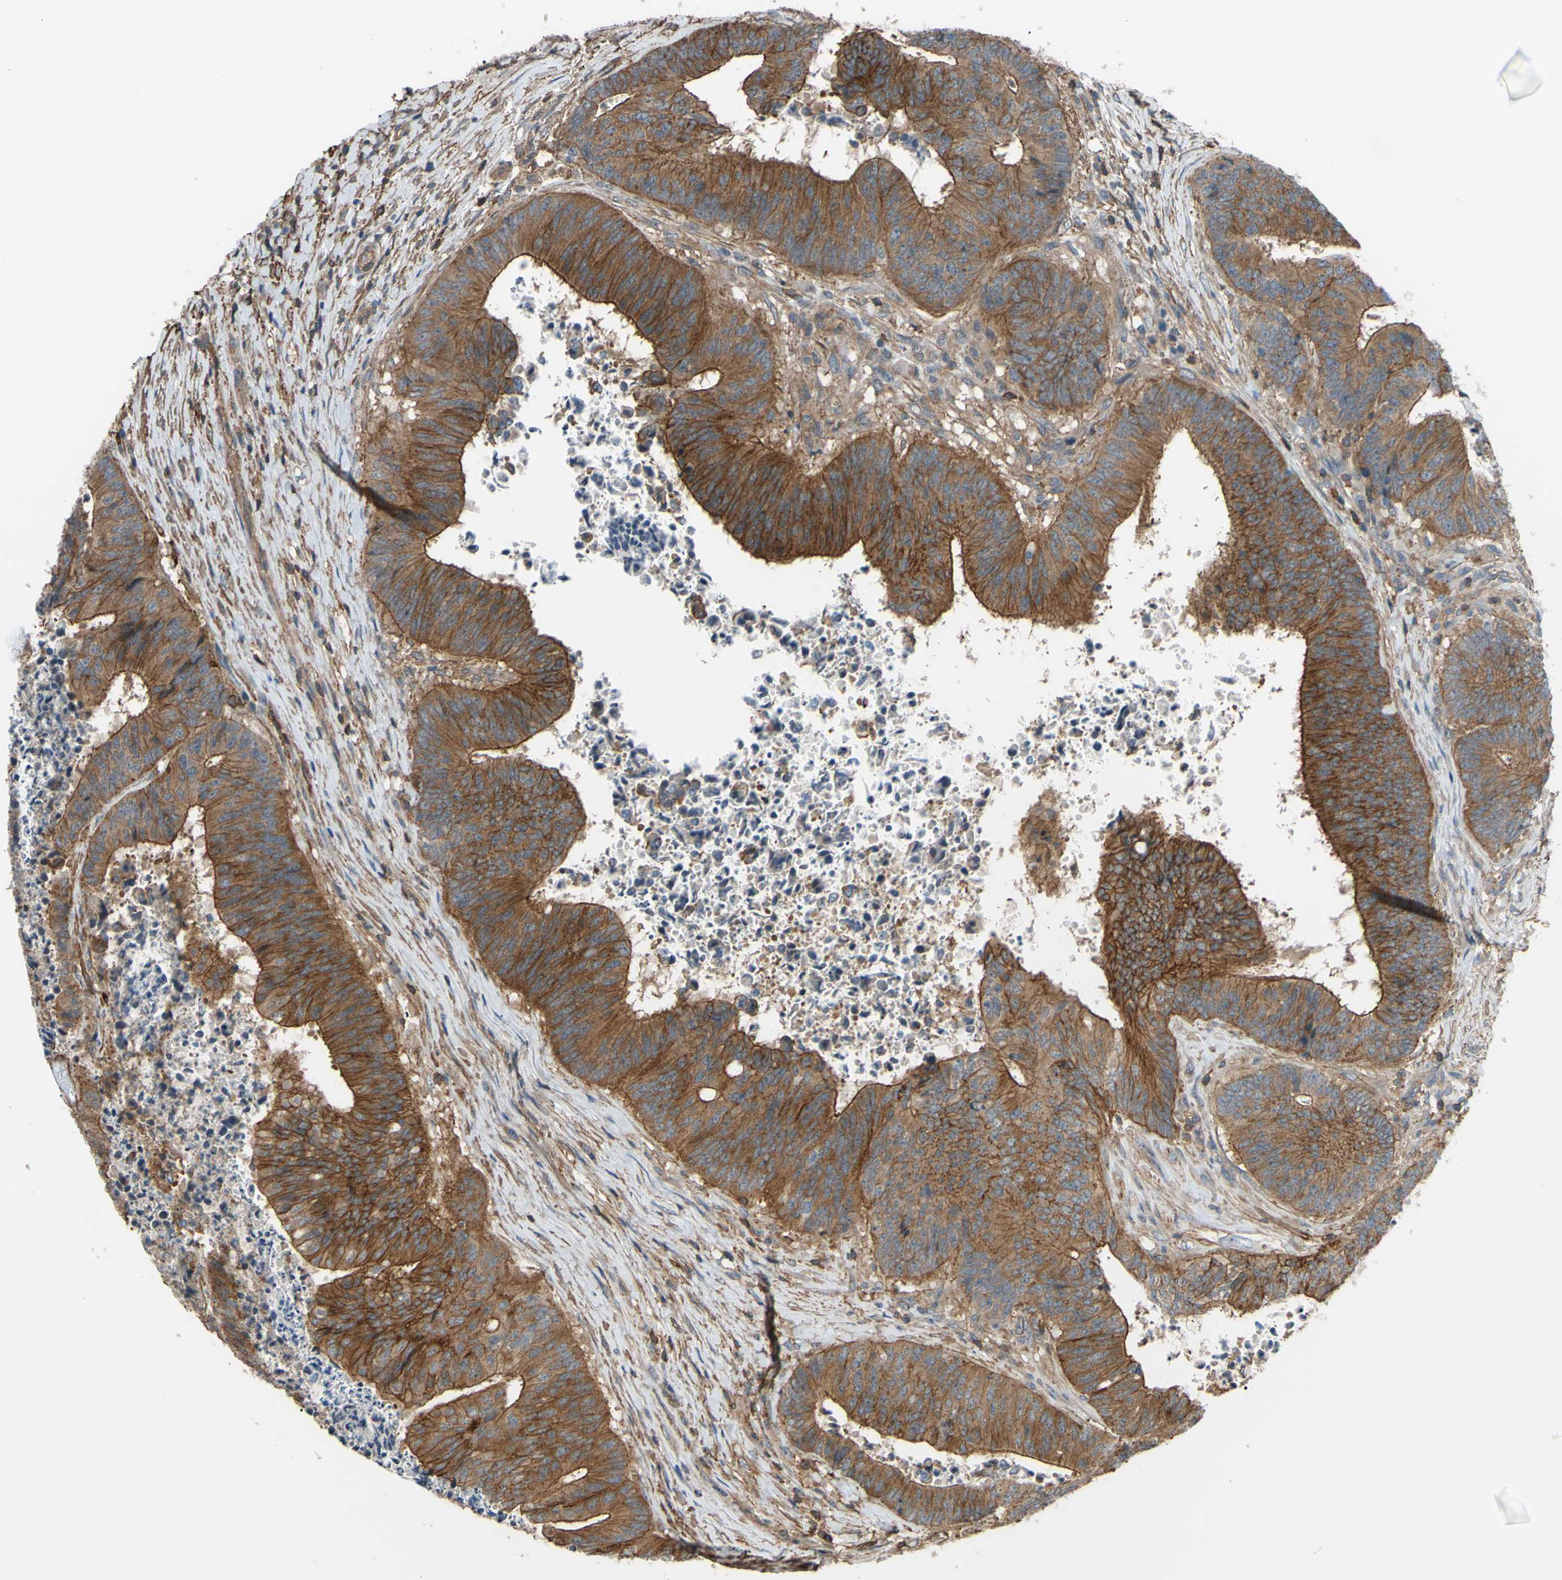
{"staining": {"intensity": "strong", "quantity": ">75%", "location": "cytoplasmic/membranous"}, "tissue": "colorectal cancer", "cell_type": "Tumor cells", "image_type": "cancer", "snomed": [{"axis": "morphology", "description": "Adenocarcinoma, NOS"}, {"axis": "topography", "description": "Rectum"}], "caption": "Tumor cells reveal high levels of strong cytoplasmic/membranous expression in approximately >75% of cells in adenocarcinoma (colorectal).", "gene": "ADD3", "patient": {"sex": "male", "age": 72}}